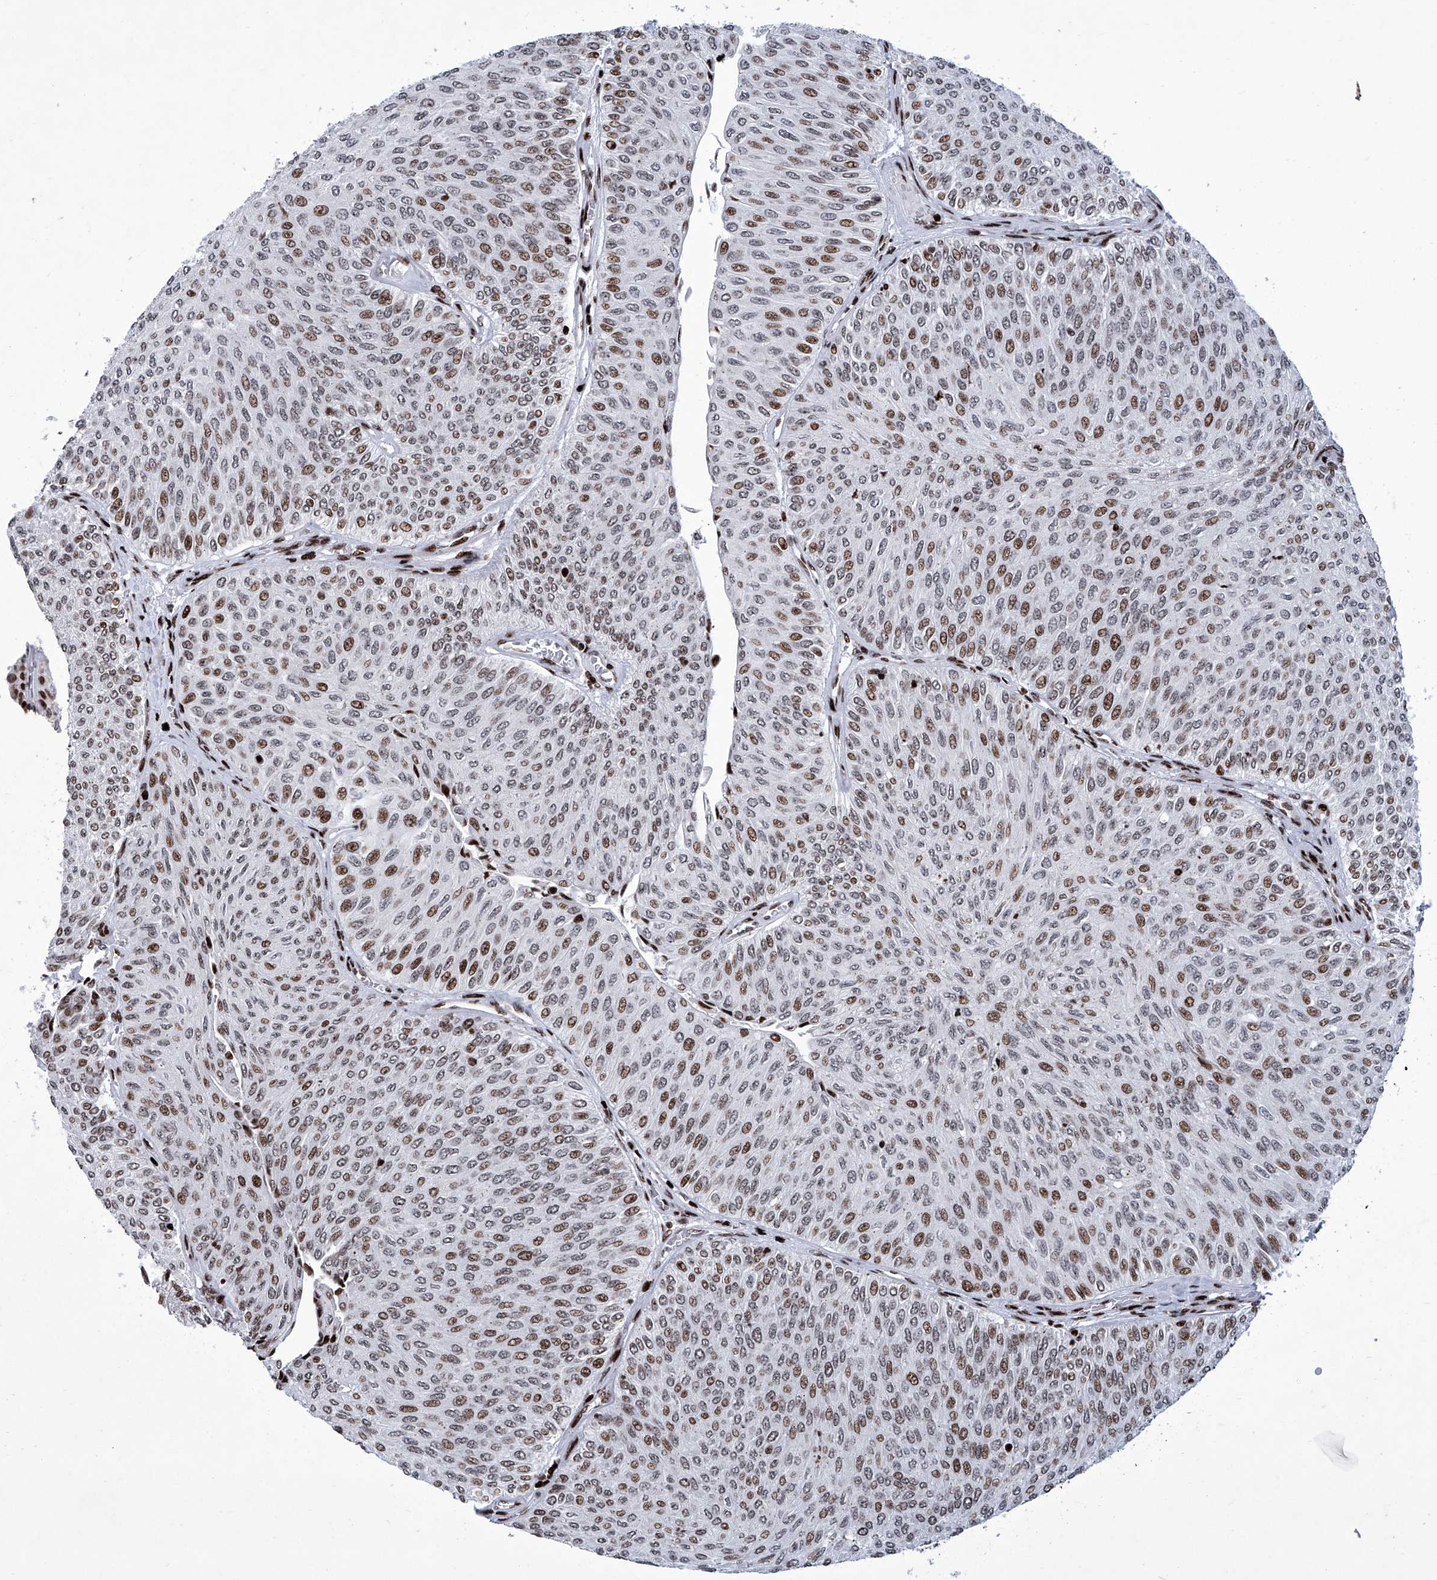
{"staining": {"intensity": "moderate", "quantity": ">75%", "location": "nuclear"}, "tissue": "urothelial cancer", "cell_type": "Tumor cells", "image_type": "cancer", "snomed": [{"axis": "morphology", "description": "Urothelial carcinoma, Low grade"}, {"axis": "topography", "description": "Urinary bladder"}], "caption": "Human urothelial cancer stained for a protein (brown) displays moderate nuclear positive staining in about >75% of tumor cells.", "gene": "HEY2", "patient": {"sex": "male", "age": 78}}